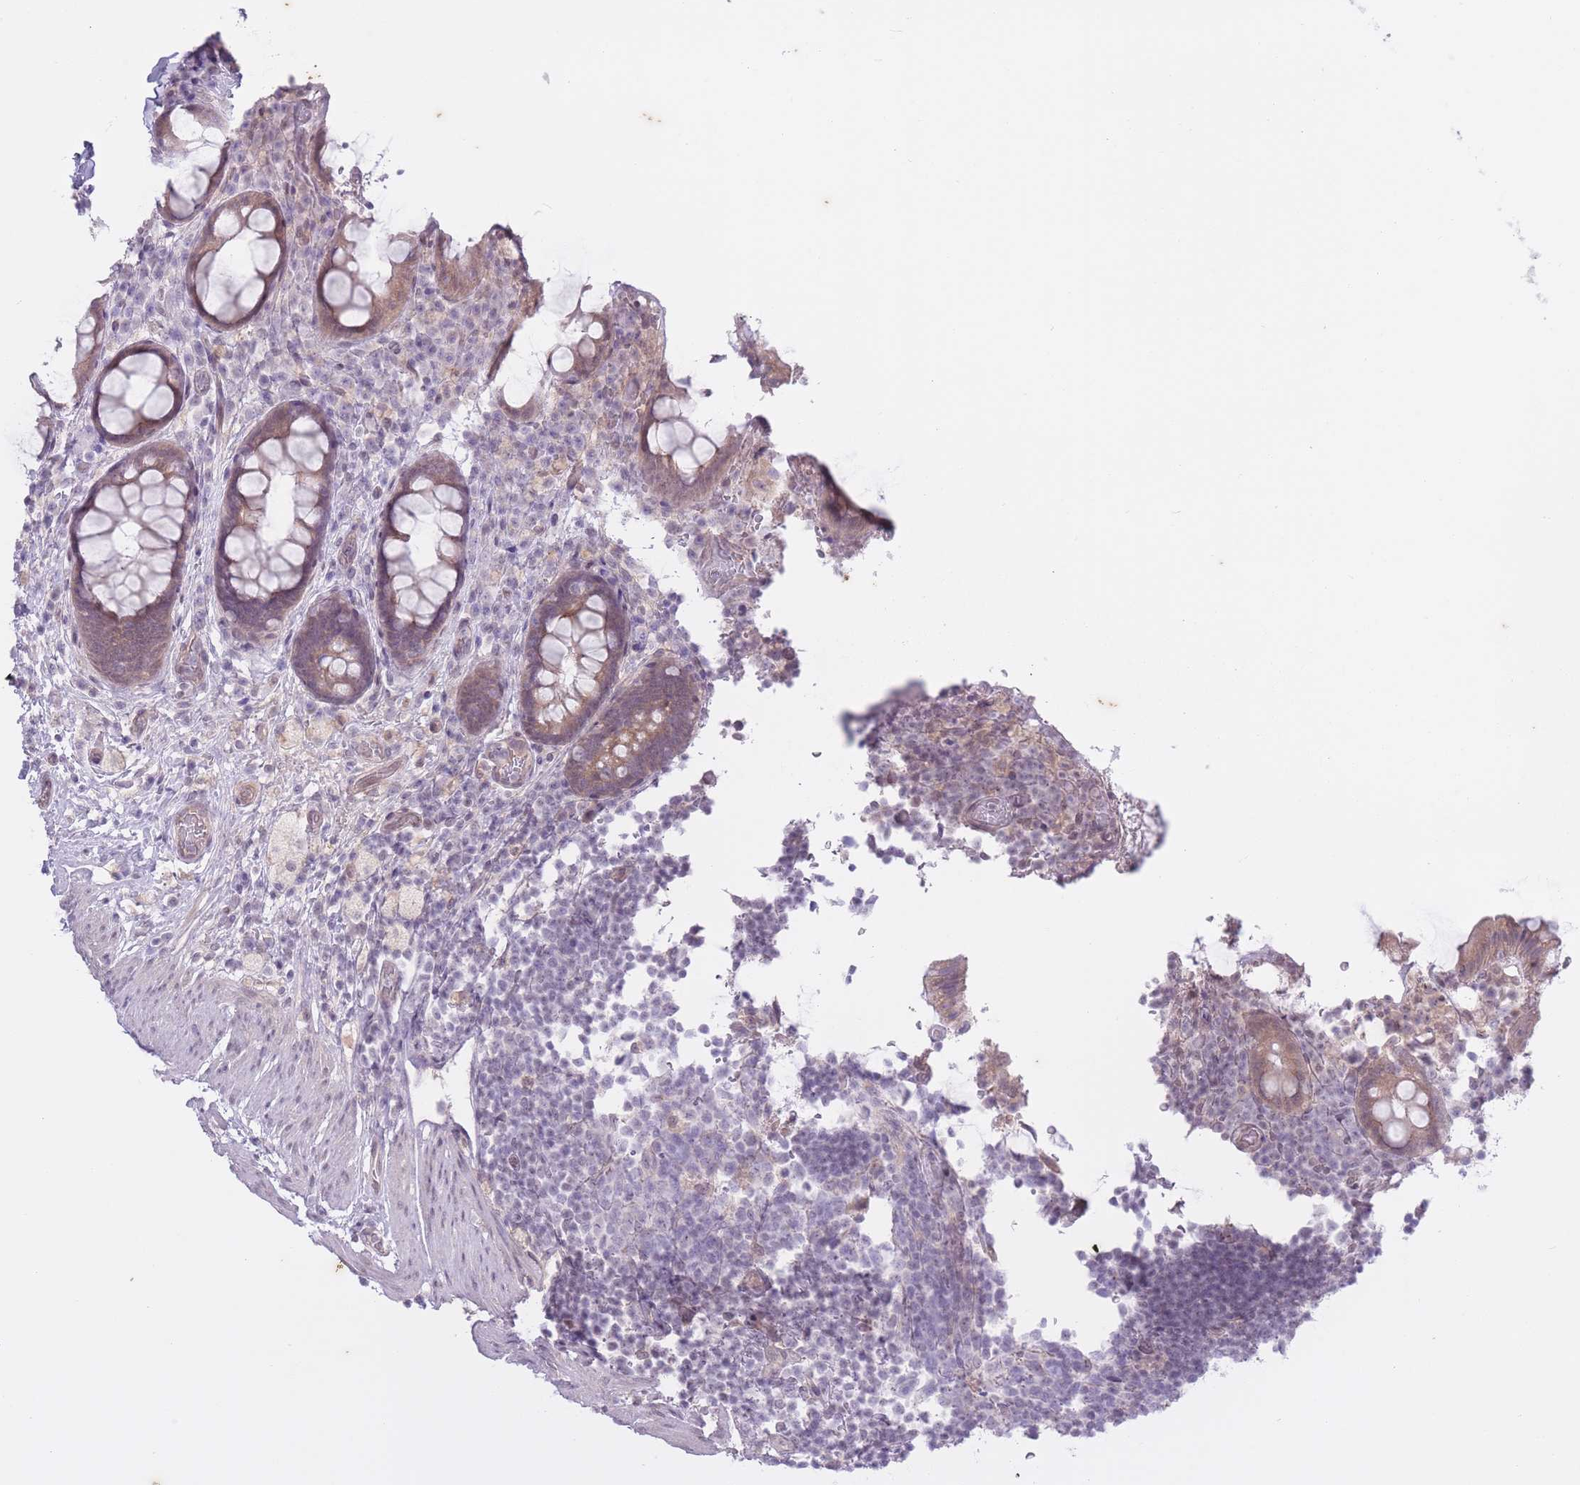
{"staining": {"intensity": "moderate", "quantity": "25%-75%", "location": "cytoplasmic/membranous"}, "tissue": "rectum", "cell_type": "Glandular cells", "image_type": "normal", "snomed": [{"axis": "morphology", "description": "Normal tissue, NOS"}, {"axis": "topography", "description": "Rectum"}, {"axis": "topography", "description": "Peripheral nerve tissue"}], "caption": "About 25%-75% of glandular cells in benign human rectum reveal moderate cytoplasmic/membranous protein positivity as visualized by brown immunohistochemical staining.", "gene": "ARPIN", "patient": {"sex": "female", "age": 69}}